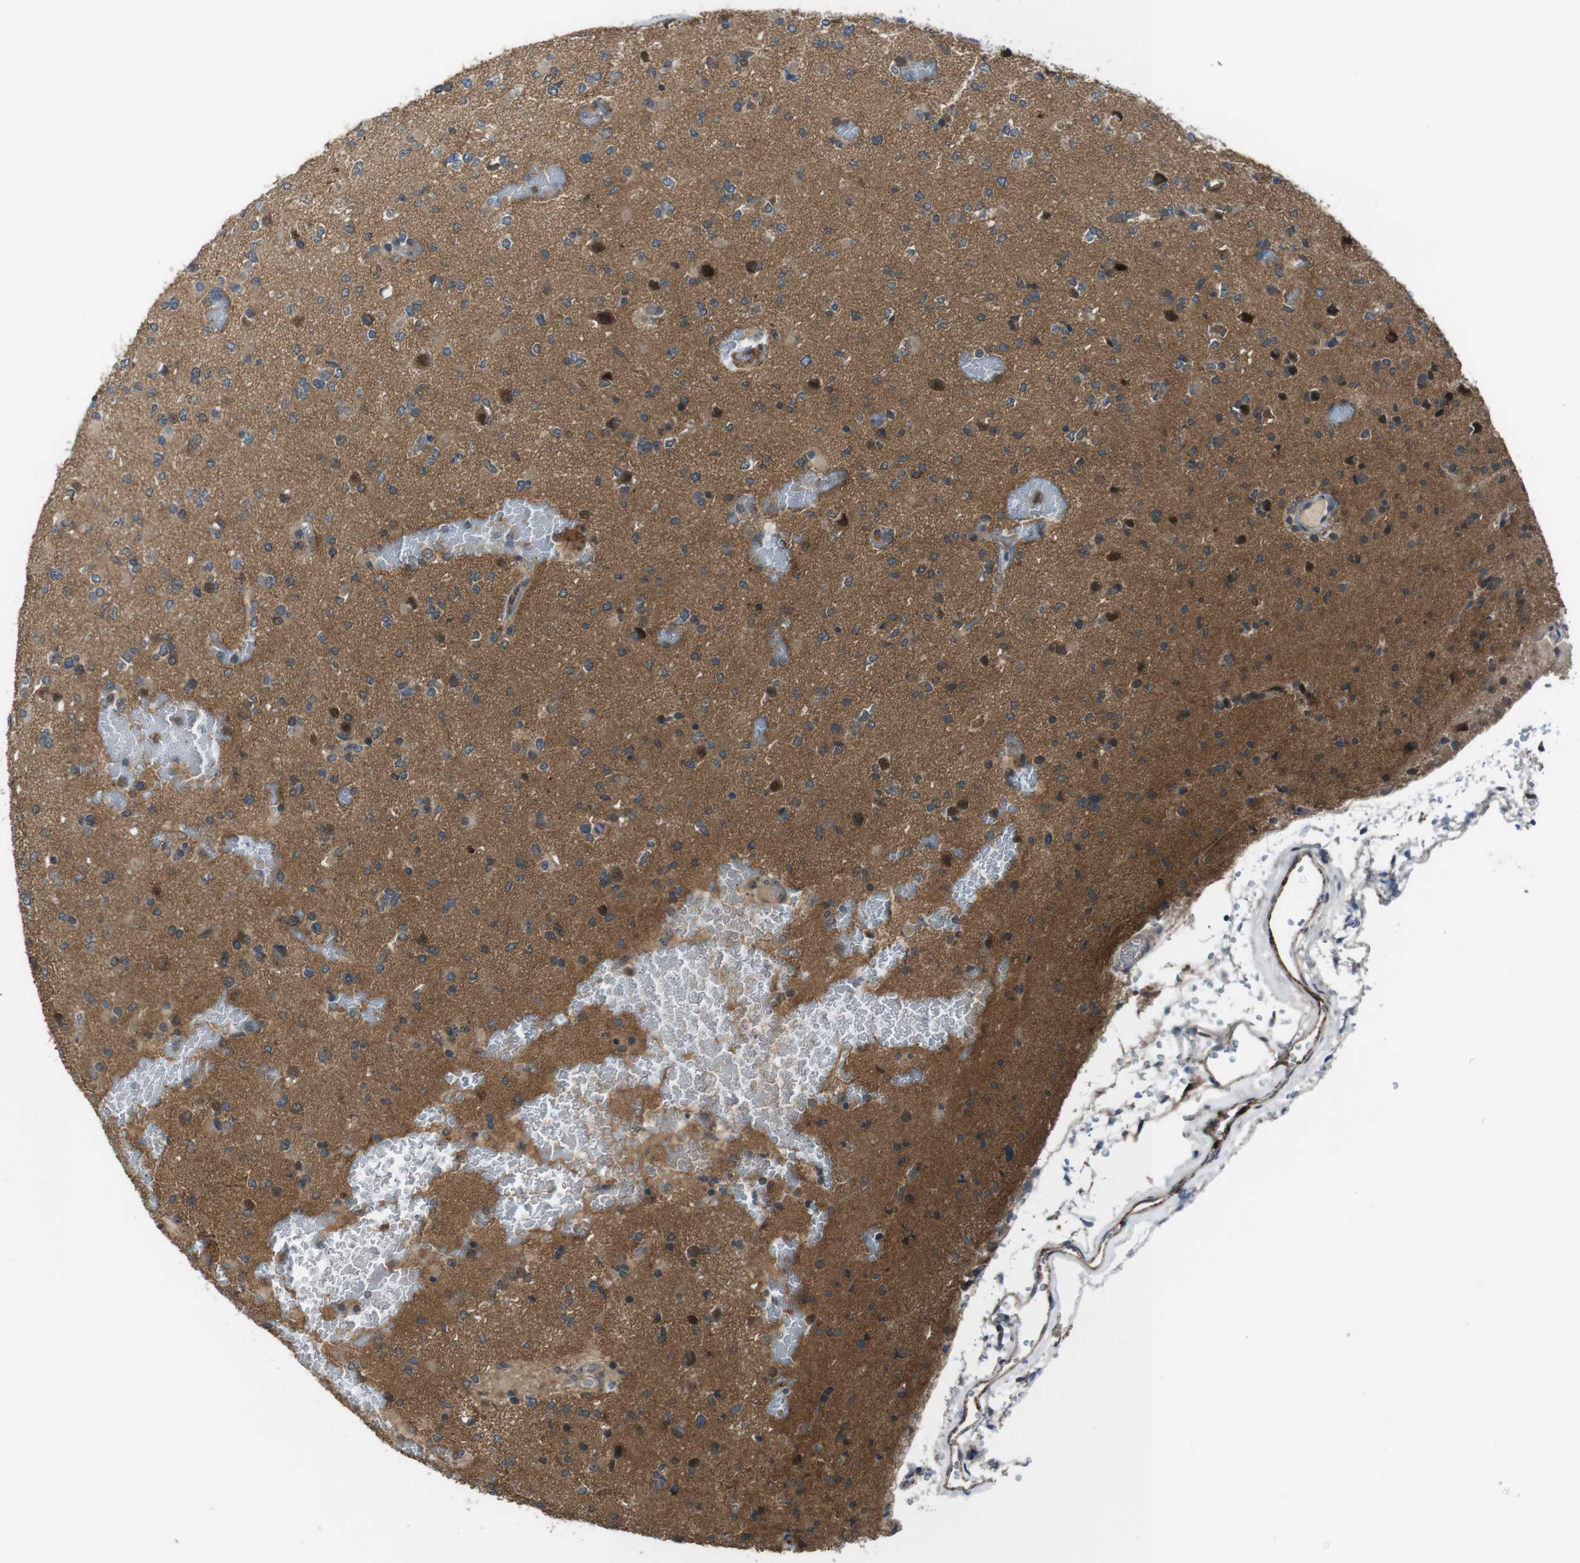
{"staining": {"intensity": "moderate", "quantity": "25%-75%", "location": "cytoplasmic/membranous,nuclear"}, "tissue": "glioma", "cell_type": "Tumor cells", "image_type": "cancer", "snomed": [{"axis": "morphology", "description": "Glioma, malignant, Low grade"}, {"axis": "topography", "description": "Brain"}], "caption": "Glioma stained for a protein reveals moderate cytoplasmic/membranous and nuclear positivity in tumor cells.", "gene": "SLC22A23", "patient": {"sex": "female", "age": 22}}